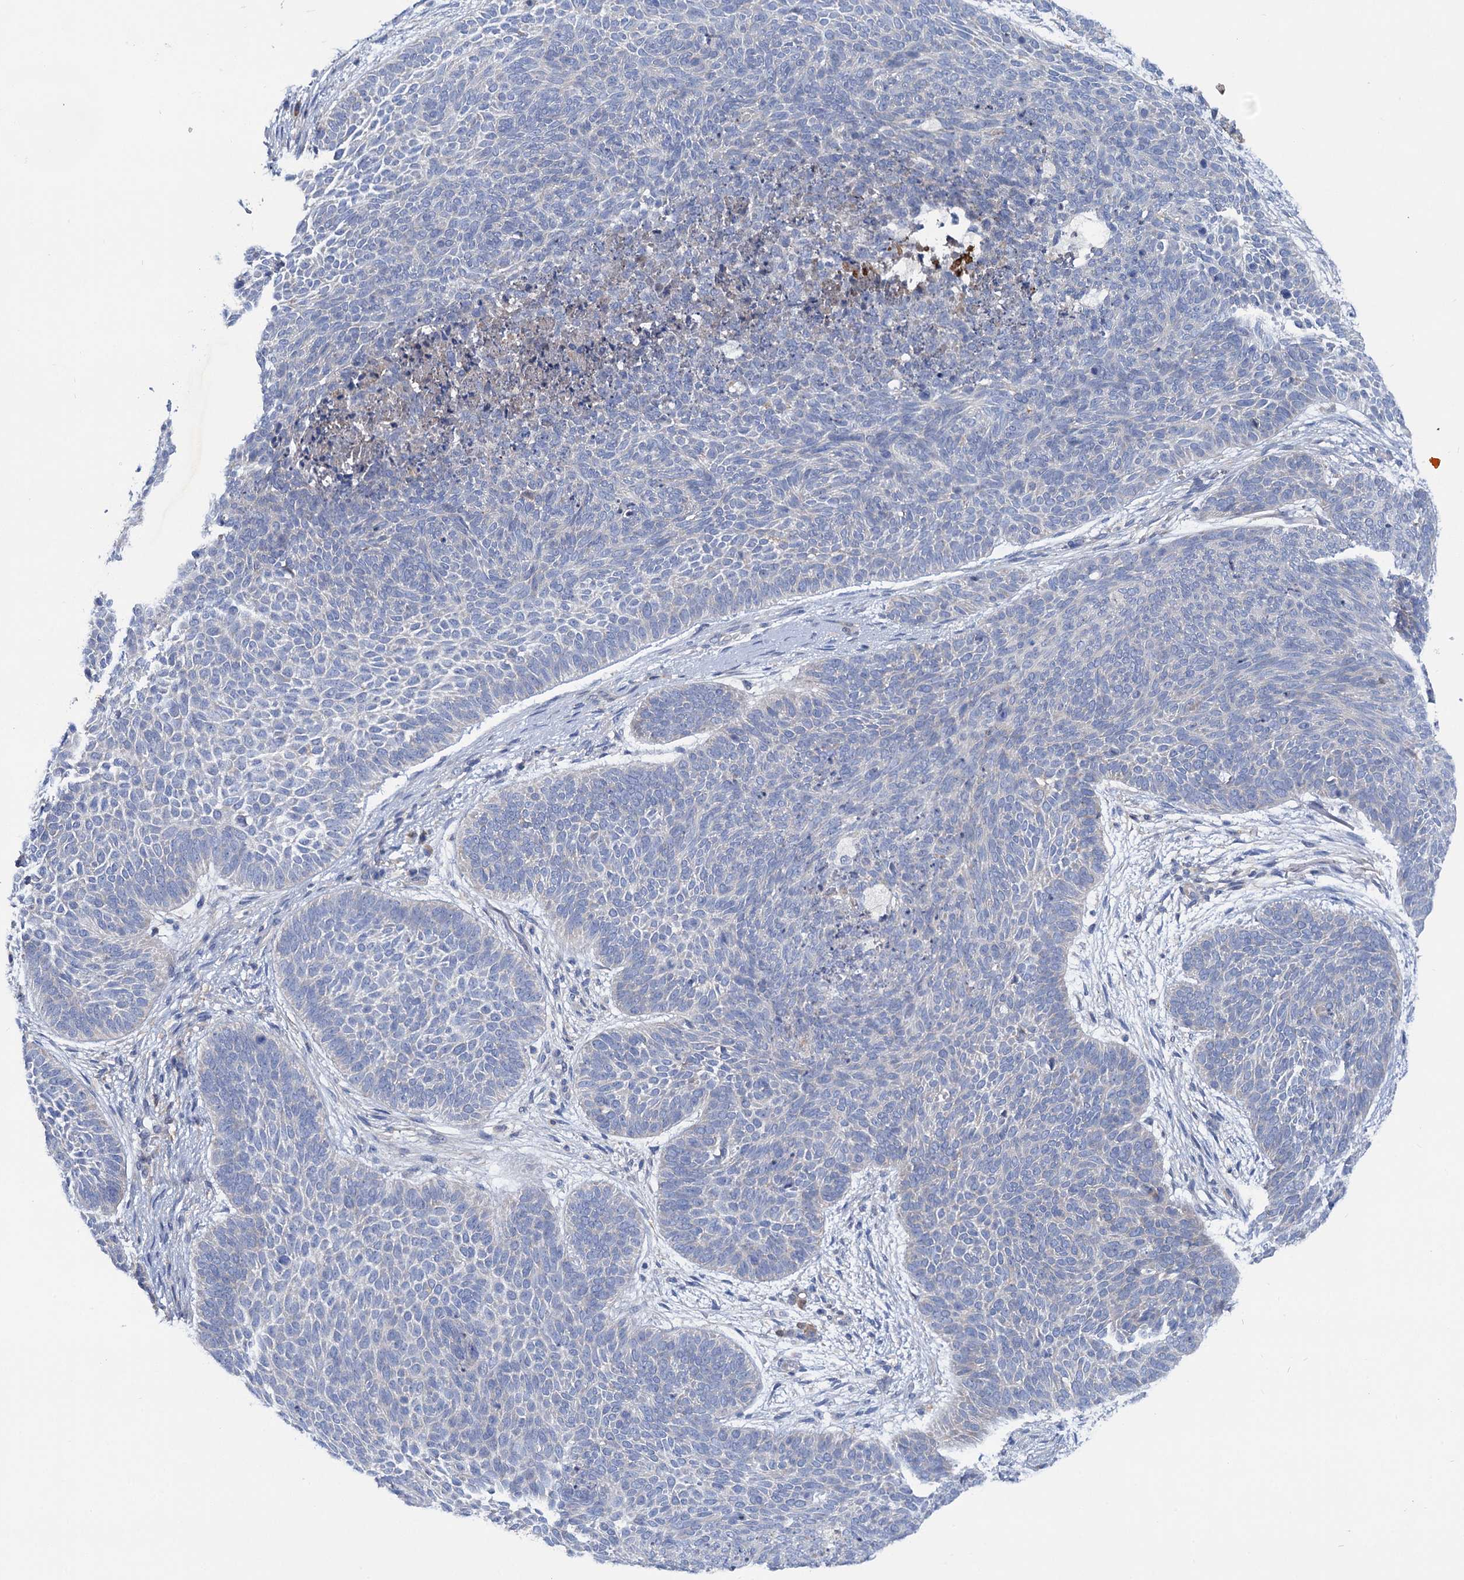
{"staining": {"intensity": "negative", "quantity": "none", "location": "none"}, "tissue": "skin cancer", "cell_type": "Tumor cells", "image_type": "cancer", "snomed": [{"axis": "morphology", "description": "Basal cell carcinoma"}, {"axis": "topography", "description": "Skin"}], "caption": "Immunohistochemical staining of basal cell carcinoma (skin) shows no significant staining in tumor cells.", "gene": "TRIM55", "patient": {"sex": "male", "age": 85}}